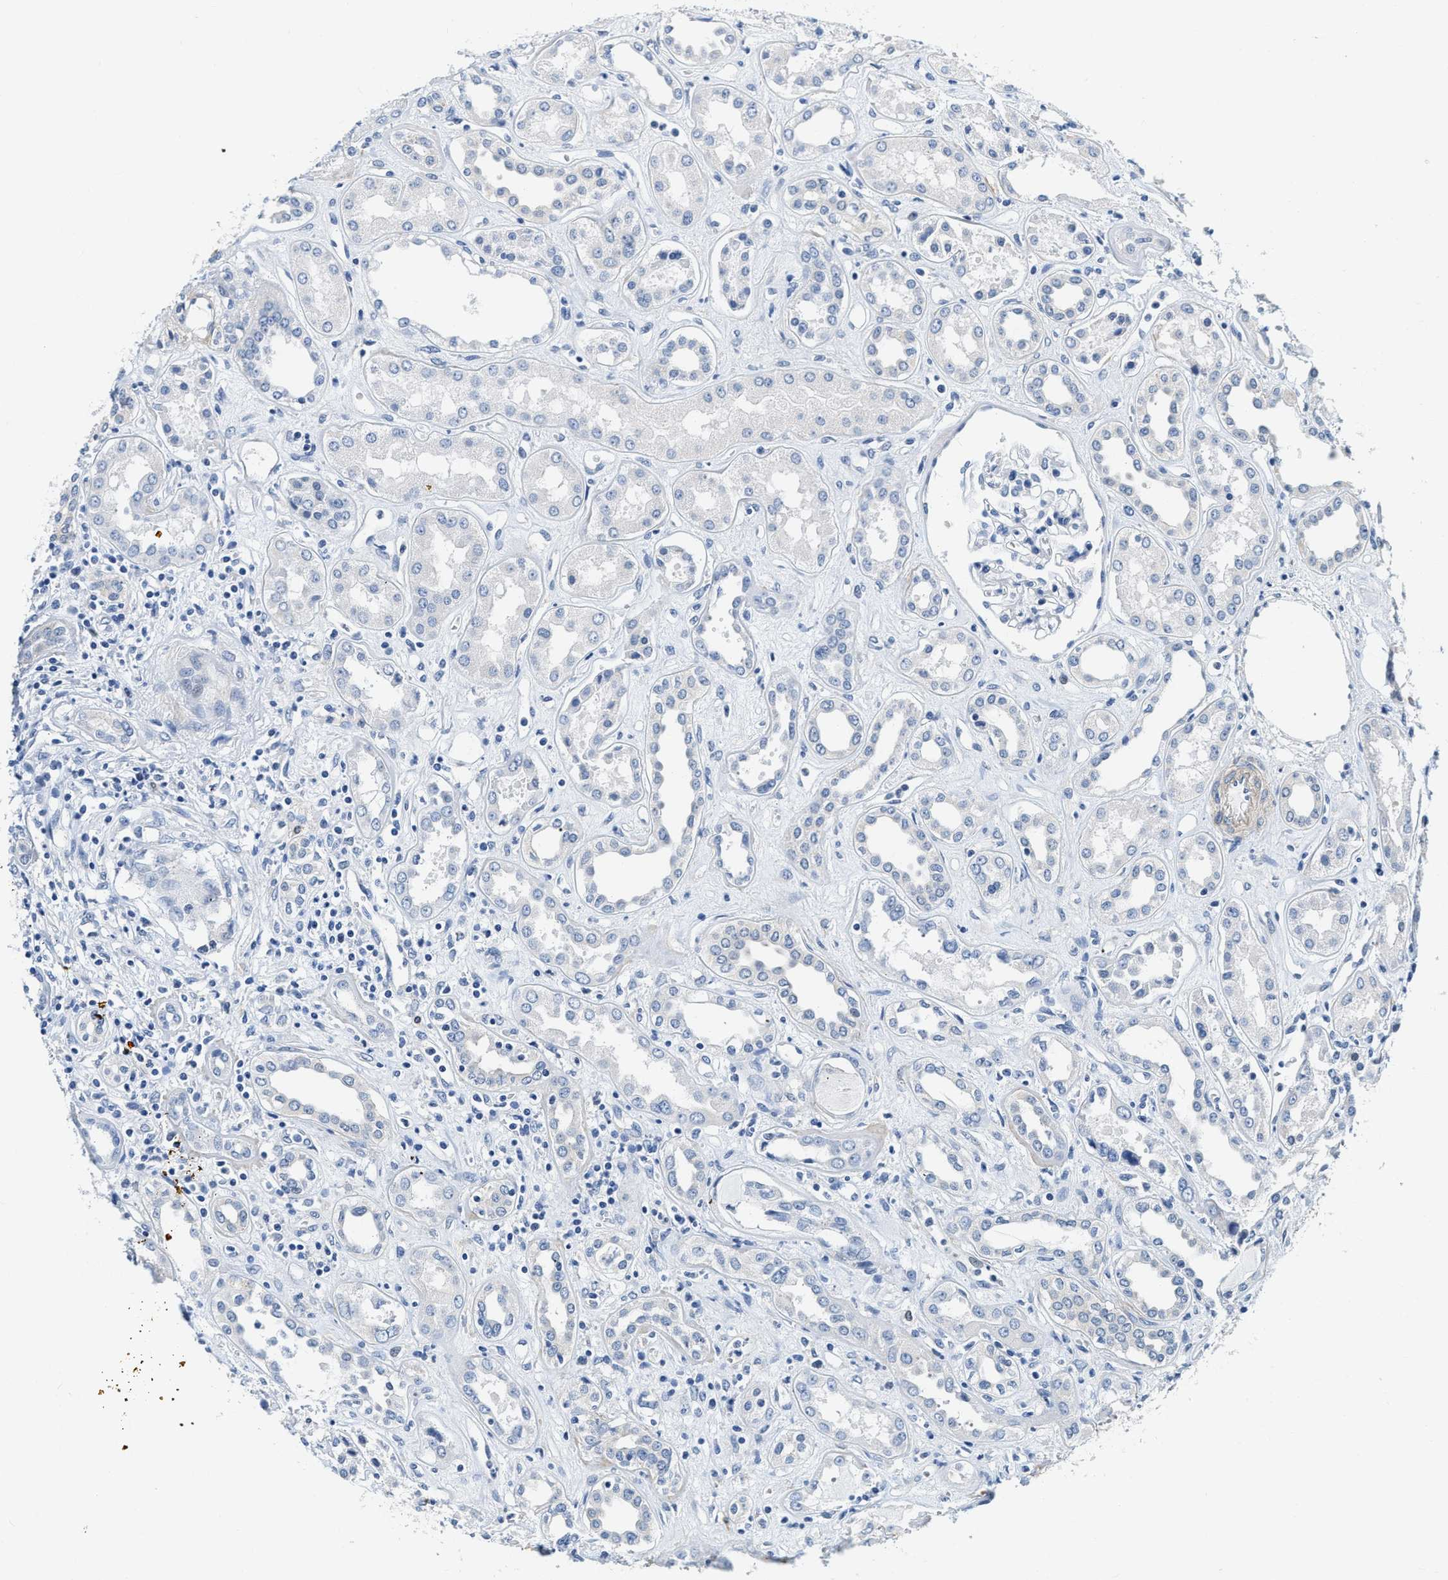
{"staining": {"intensity": "negative", "quantity": "none", "location": "none"}, "tissue": "kidney", "cell_type": "Cells in glomeruli", "image_type": "normal", "snomed": [{"axis": "morphology", "description": "Normal tissue, NOS"}, {"axis": "topography", "description": "Kidney"}], "caption": "There is no significant staining in cells in glomeruli of kidney. The staining was performed using DAB to visualize the protein expression in brown, while the nuclei were stained in blue with hematoxylin (Magnification: 20x).", "gene": "EIF2AK2", "patient": {"sex": "male", "age": 59}}